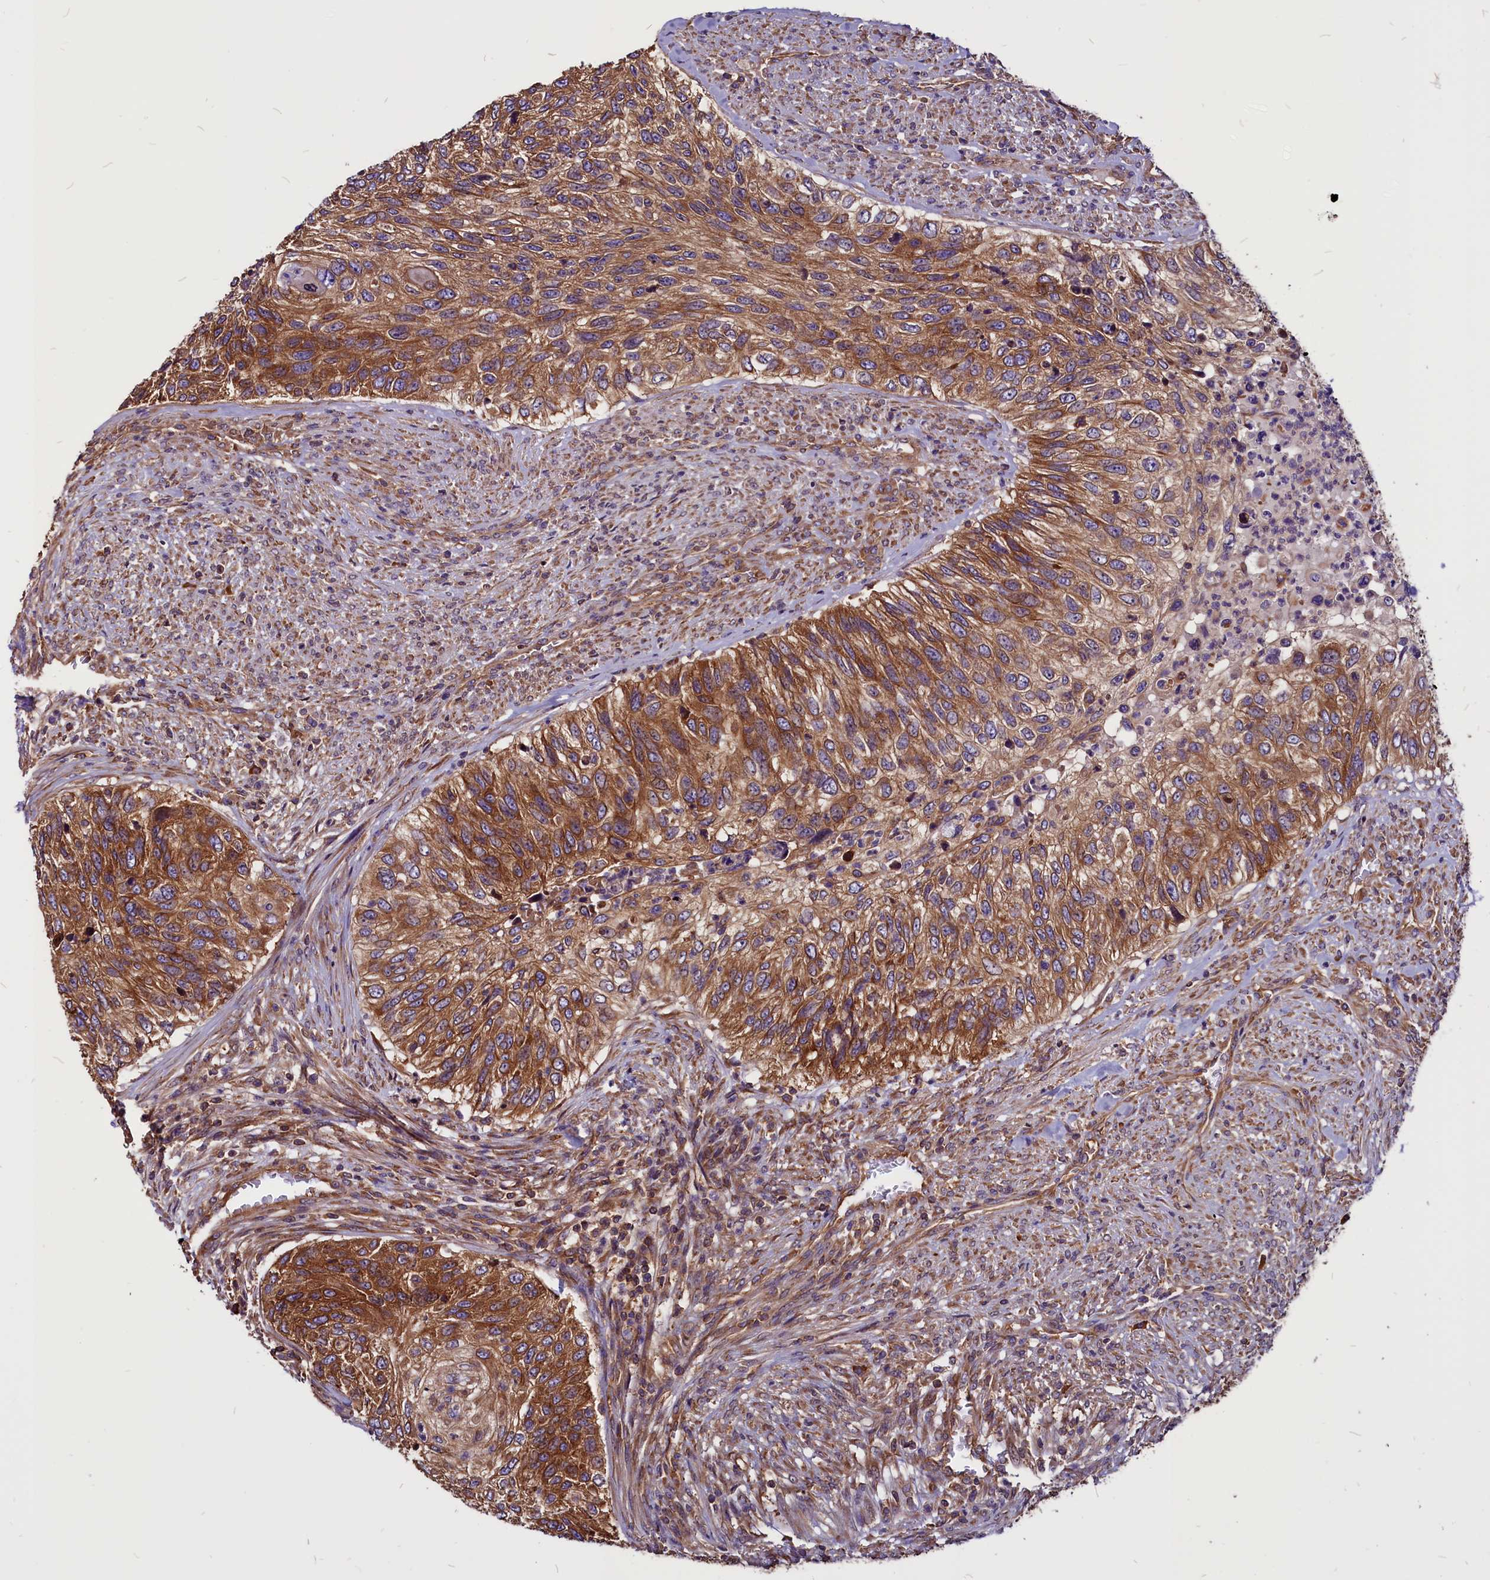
{"staining": {"intensity": "strong", "quantity": ">75%", "location": "cytoplasmic/membranous"}, "tissue": "urothelial cancer", "cell_type": "Tumor cells", "image_type": "cancer", "snomed": [{"axis": "morphology", "description": "Urothelial carcinoma, High grade"}, {"axis": "topography", "description": "Urinary bladder"}], "caption": "IHC image of neoplastic tissue: human urothelial cancer stained using immunohistochemistry (IHC) exhibits high levels of strong protein expression localized specifically in the cytoplasmic/membranous of tumor cells, appearing as a cytoplasmic/membranous brown color.", "gene": "EIF3G", "patient": {"sex": "female", "age": 60}}